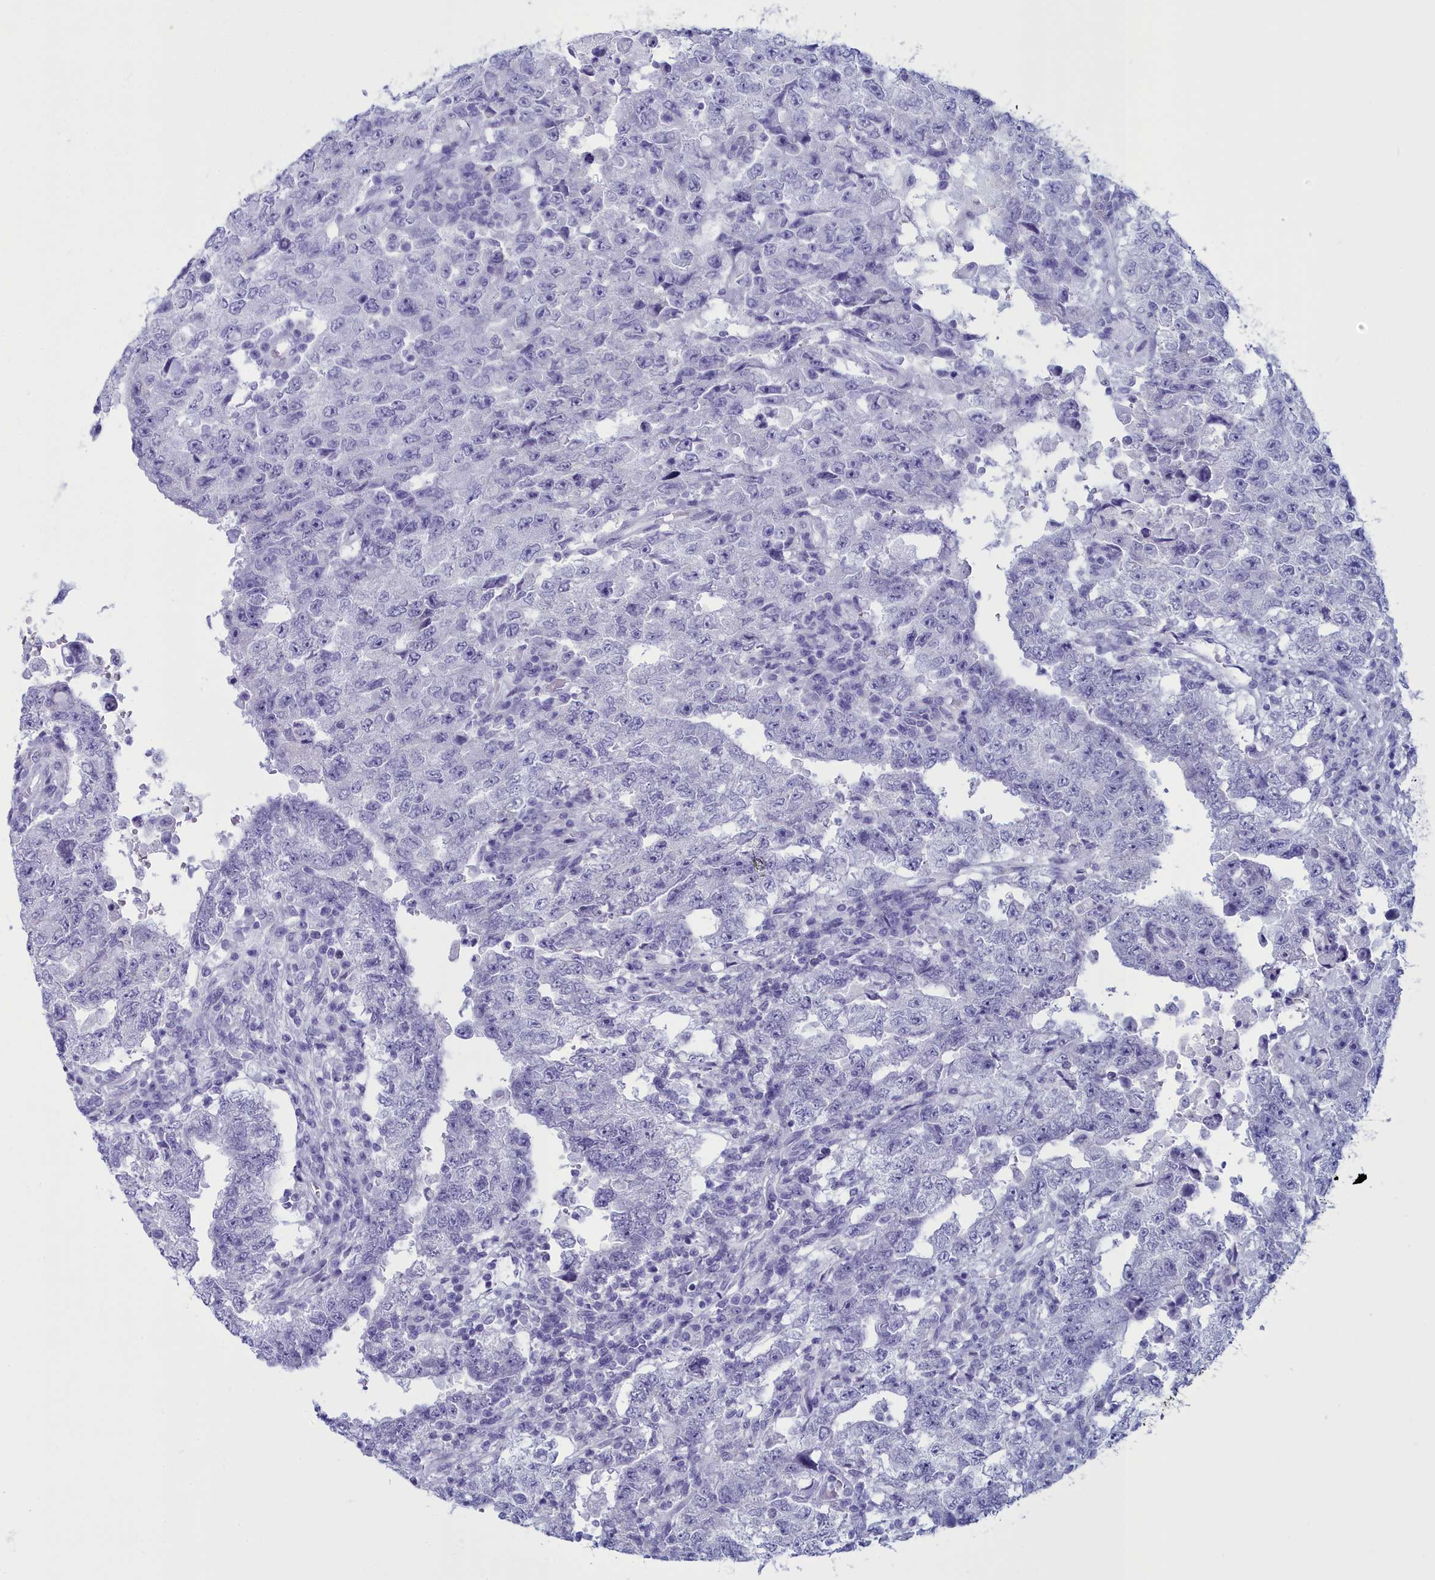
{"staining": {"intensity": "negative", "quantity": "none", "location": "none"}, "tissue": "testis cancer", "cell_type": "Tumor cells", "image_type": "cancer", "snomed": [{"axis": "morphology", "description": "Carcinoma, Embryonal, NOS"}, {"axis": "topography", "description": "Testis"}], "caption": "This is a photomicrograph of IHC staining of embryonal carcinoma (testis), which shows no positivity in tumor cells.", "gene": "MAP6", "patient": {"sex": "male", "age": 26}}